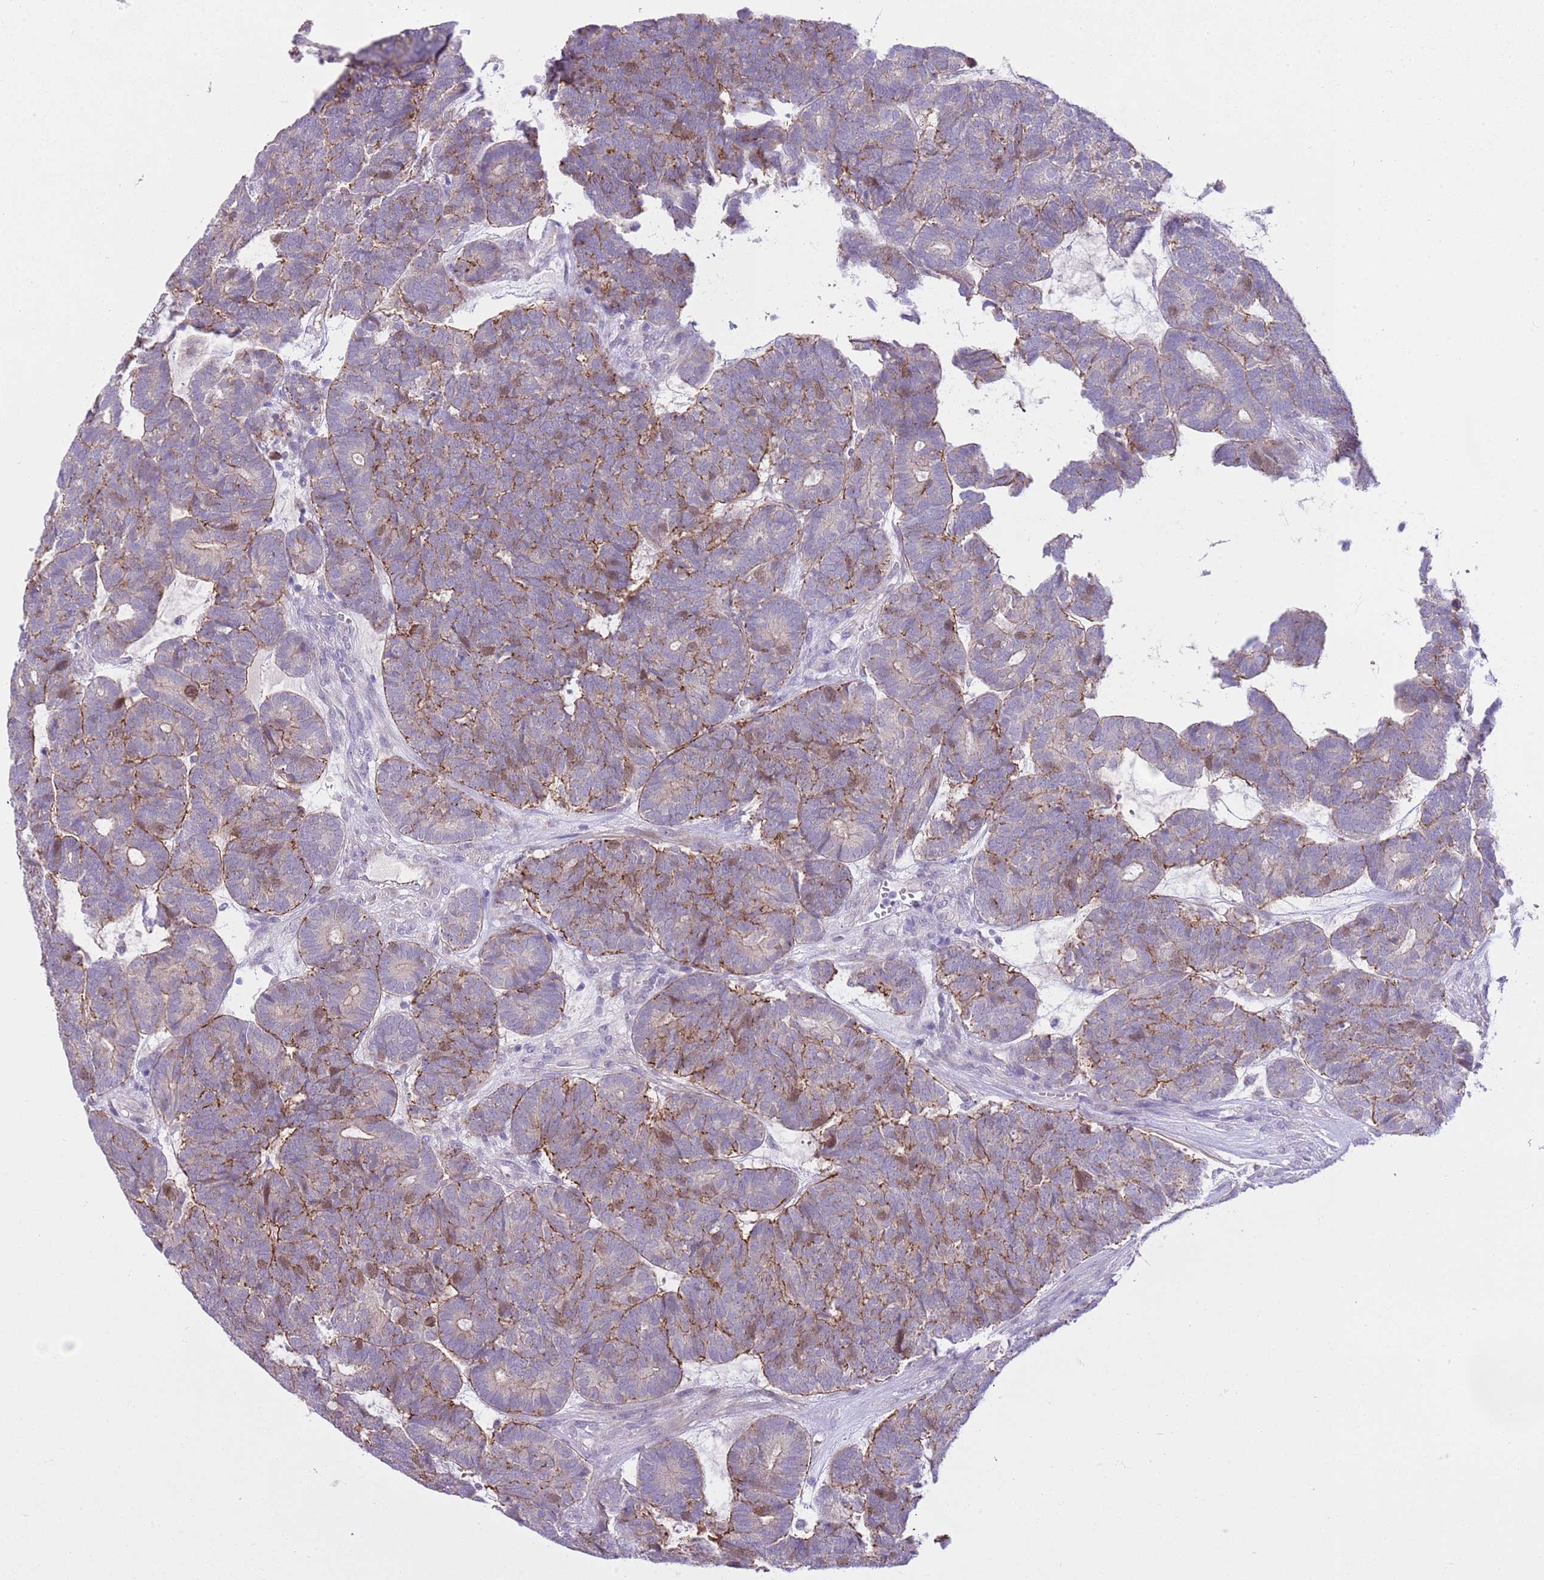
{"staining": {"intensity": "moderate", "quantity": ">75%", "location": "cytoplasmic/membranous"}, "tissue": "head and neck cancer", "cell_type": "Tumor cells", "image_type": "cancer", "snomed": [{"axis": "morphology", "description": "Adenocarcinoma, NOS"}, {"axis": "topography", "description": "Head-Neck"}], "caption": "Head and neck cancer (adenocarcinoma) tissue shows moderate cytoplasmic/membranous staining in approximately >75% of tumor cells, visualized by immunohistochemistry. (DAB (3,3'-diaminobenzidine) IHC, brown staining for protein, blue staining for nuclei).", "gene": "FBRSL1", "patient": {"sex": "female", "age": 81}}